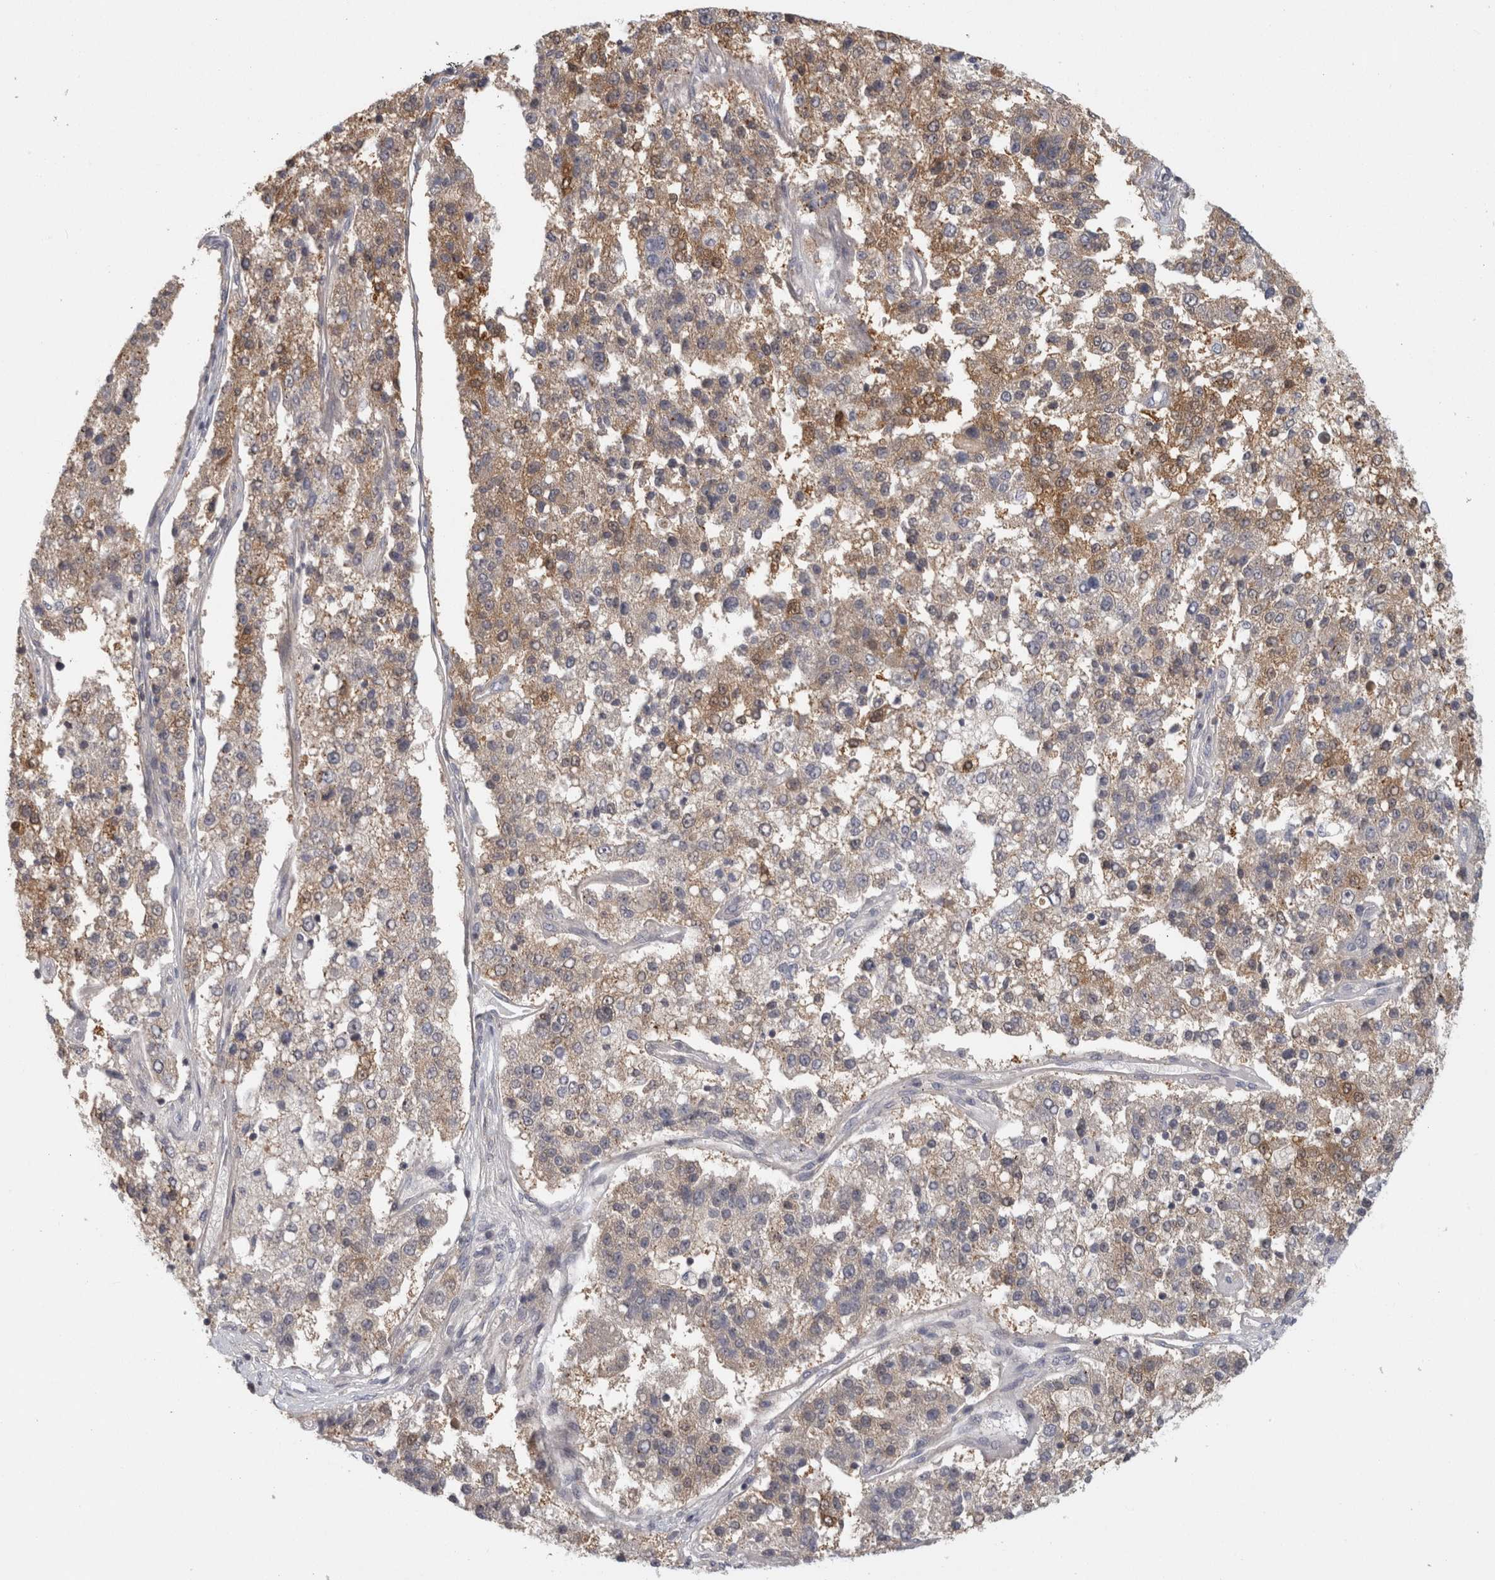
{"staining": {"intensity": "moderate", "quantity": "<25%", "location": "cytoplasmic/membranous"}, "tissue": "pancreatic cancer", "cell_type": "Tumor cells", "image_type": "cancer", "snomed": [{"axis": "morphology", "description": "Adenocarcinoma, NOS"}, {"axis": "topography", "description": "Pancreas"}], "caption": "Pancreatic adenocarcinoma stained with a protein marker reveals moderate staining in tumor cells.", "gene": "ACAT2", "patient": {"sex": "female", "age": 61}}